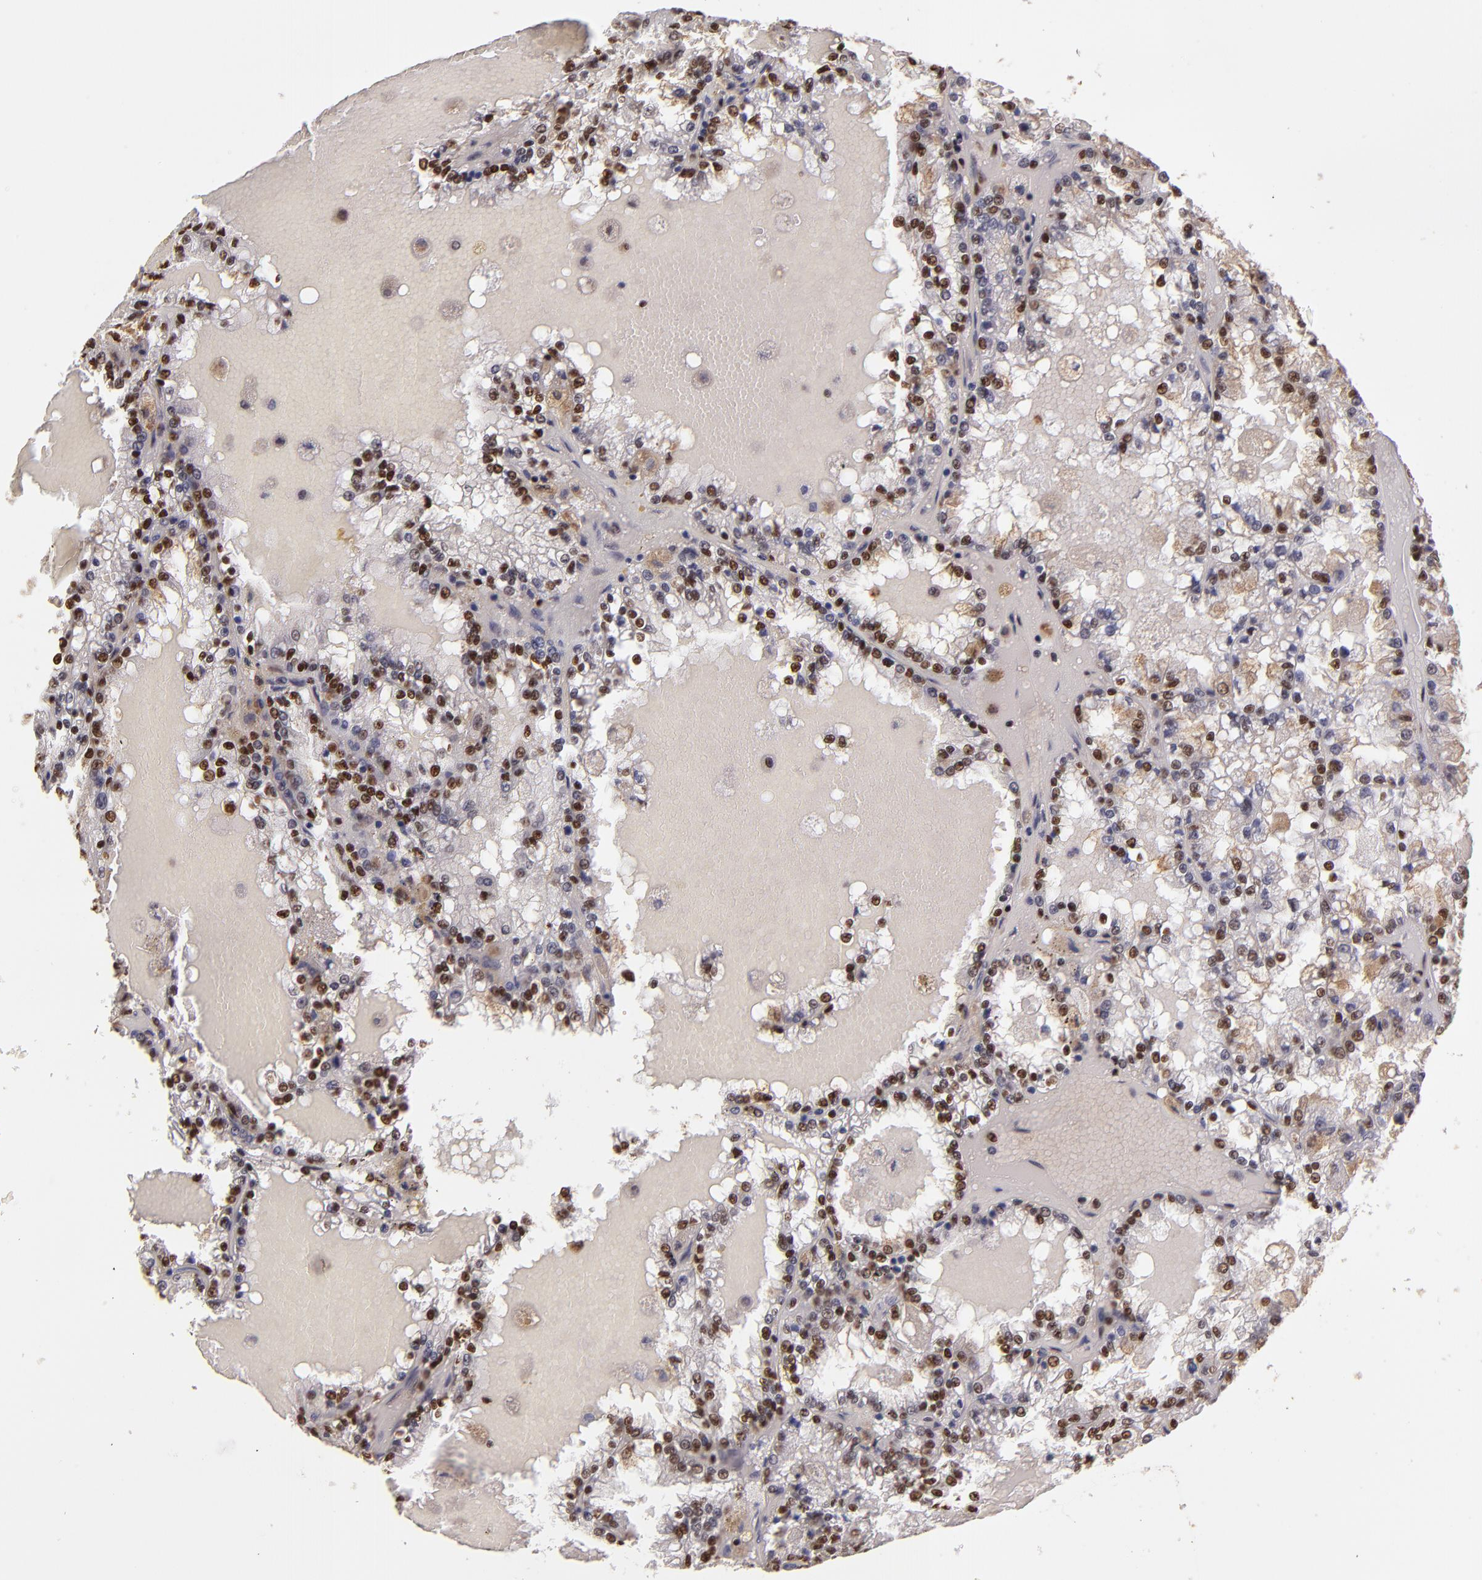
{"staining": {"intensity": "weak", "quantity": ">75%", "location": "nuclear"}, "tissue": "renal cancer", "cell_type": "Tumor cells", "image_type": "cancer", "snomed": [{"axis": "morphology", "description": "Adenocarcinoma, NOS"}, {"axis": "topography", "description": "Kidney"}], "caption": "Renal cancer (adenocarcinoma) stained with a brown dye displays weak nuclear positive staining in approximately >75% of tumor cells.", "gene": "SP1", "patient": {"sex": "female", "age": 56}}